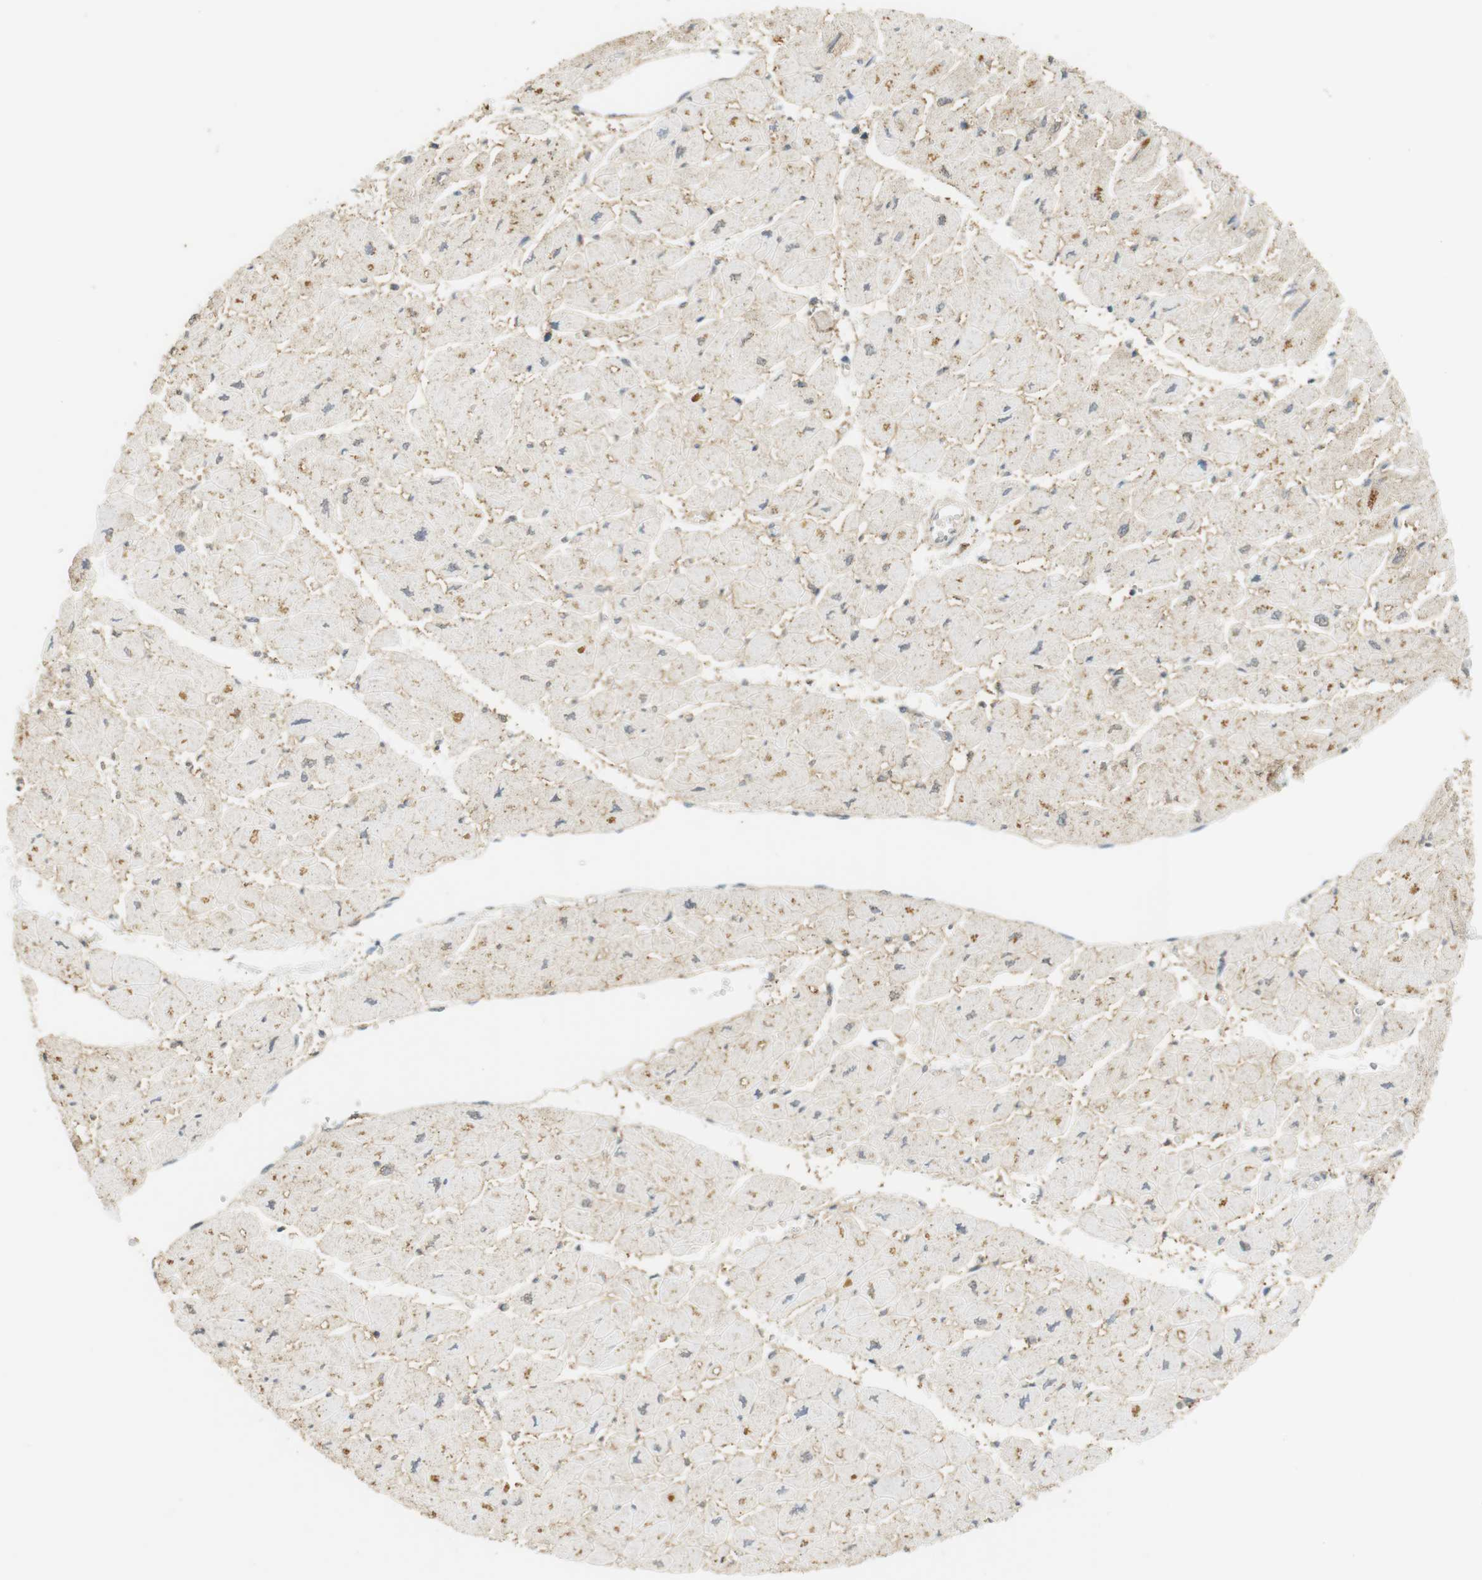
{"staining": {"intensity": "weak", "quantity": "<25%", "location": "cytoplasmic/membranous"}, "tissue": "heart muscle", "cell_type": "Cardiomyocytes", "image_type": "normal", "snomed": [{"axis": "morphology", "description": "Normal tissue, NOS"}, {"axis": "topography", "description": "Heart"}], "caption": "There is no significant positivity in cardiomyocytes of heart muscle. (DAB (3,3'-diaminobenzidine) IHC, high magnification).", "gene": "TTK", "patient": {"sex": "female", "age": 54}}